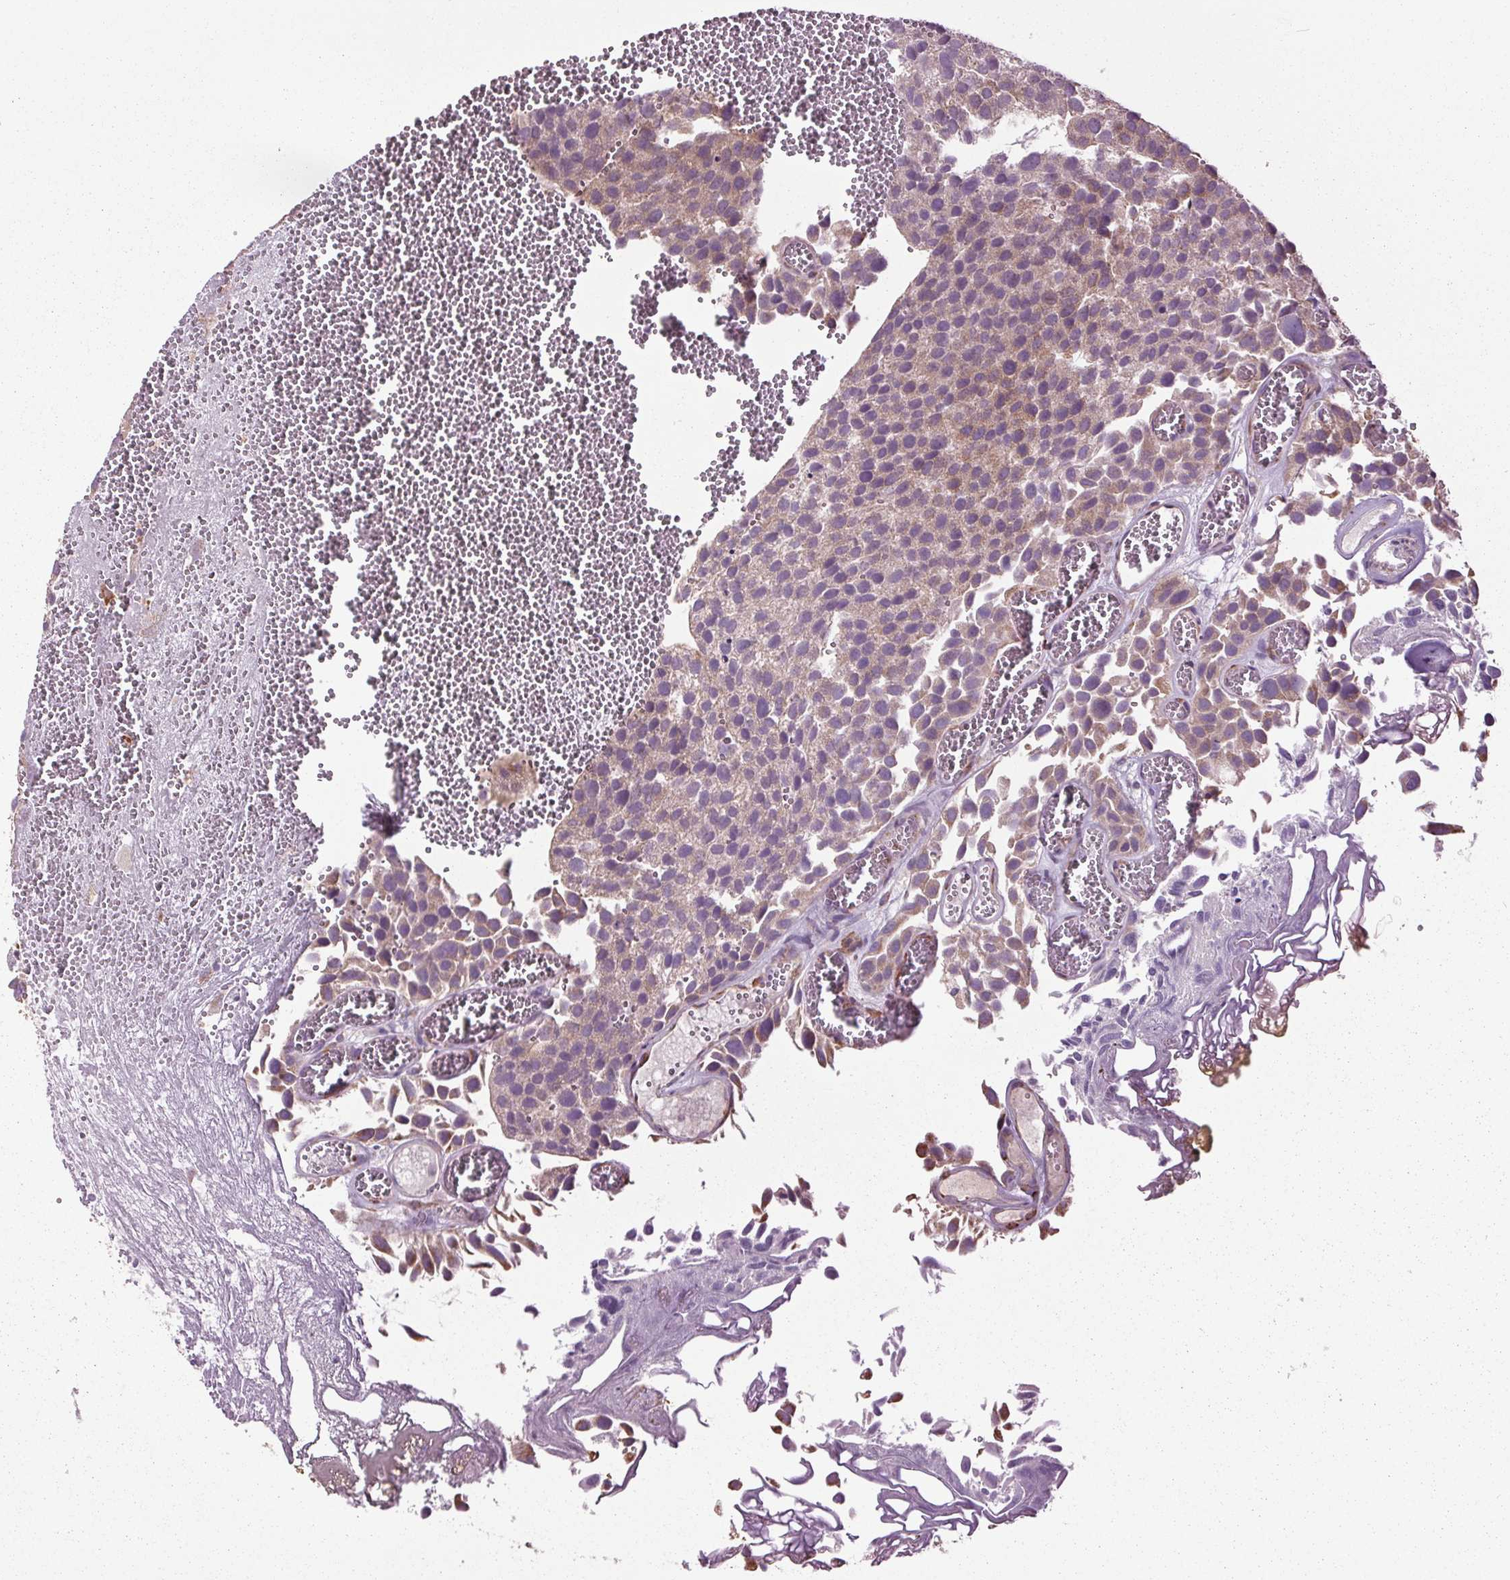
{"staining": {"intensity": "weak", "quantity": "<25%", "location": "cytoplasmic/membranous"}, "tissue": "urothelial cancer", "cell_type": "Tumor cells", "image_type": "cancer", "snomed": [{"axis": "morphology", "description": "Urothelial carcinoma, Low grade"}, {"axis": "topography", "description": "Urinary bladder"}], "caption": "Immunohistochemistry (IHC) image of low-grade urothelial carcinoma stained for a protein (brown), which exhibits no positivity in tumor cells.", "gene": "RNPEP", "patient": {"sex": "female", "age": 69}}